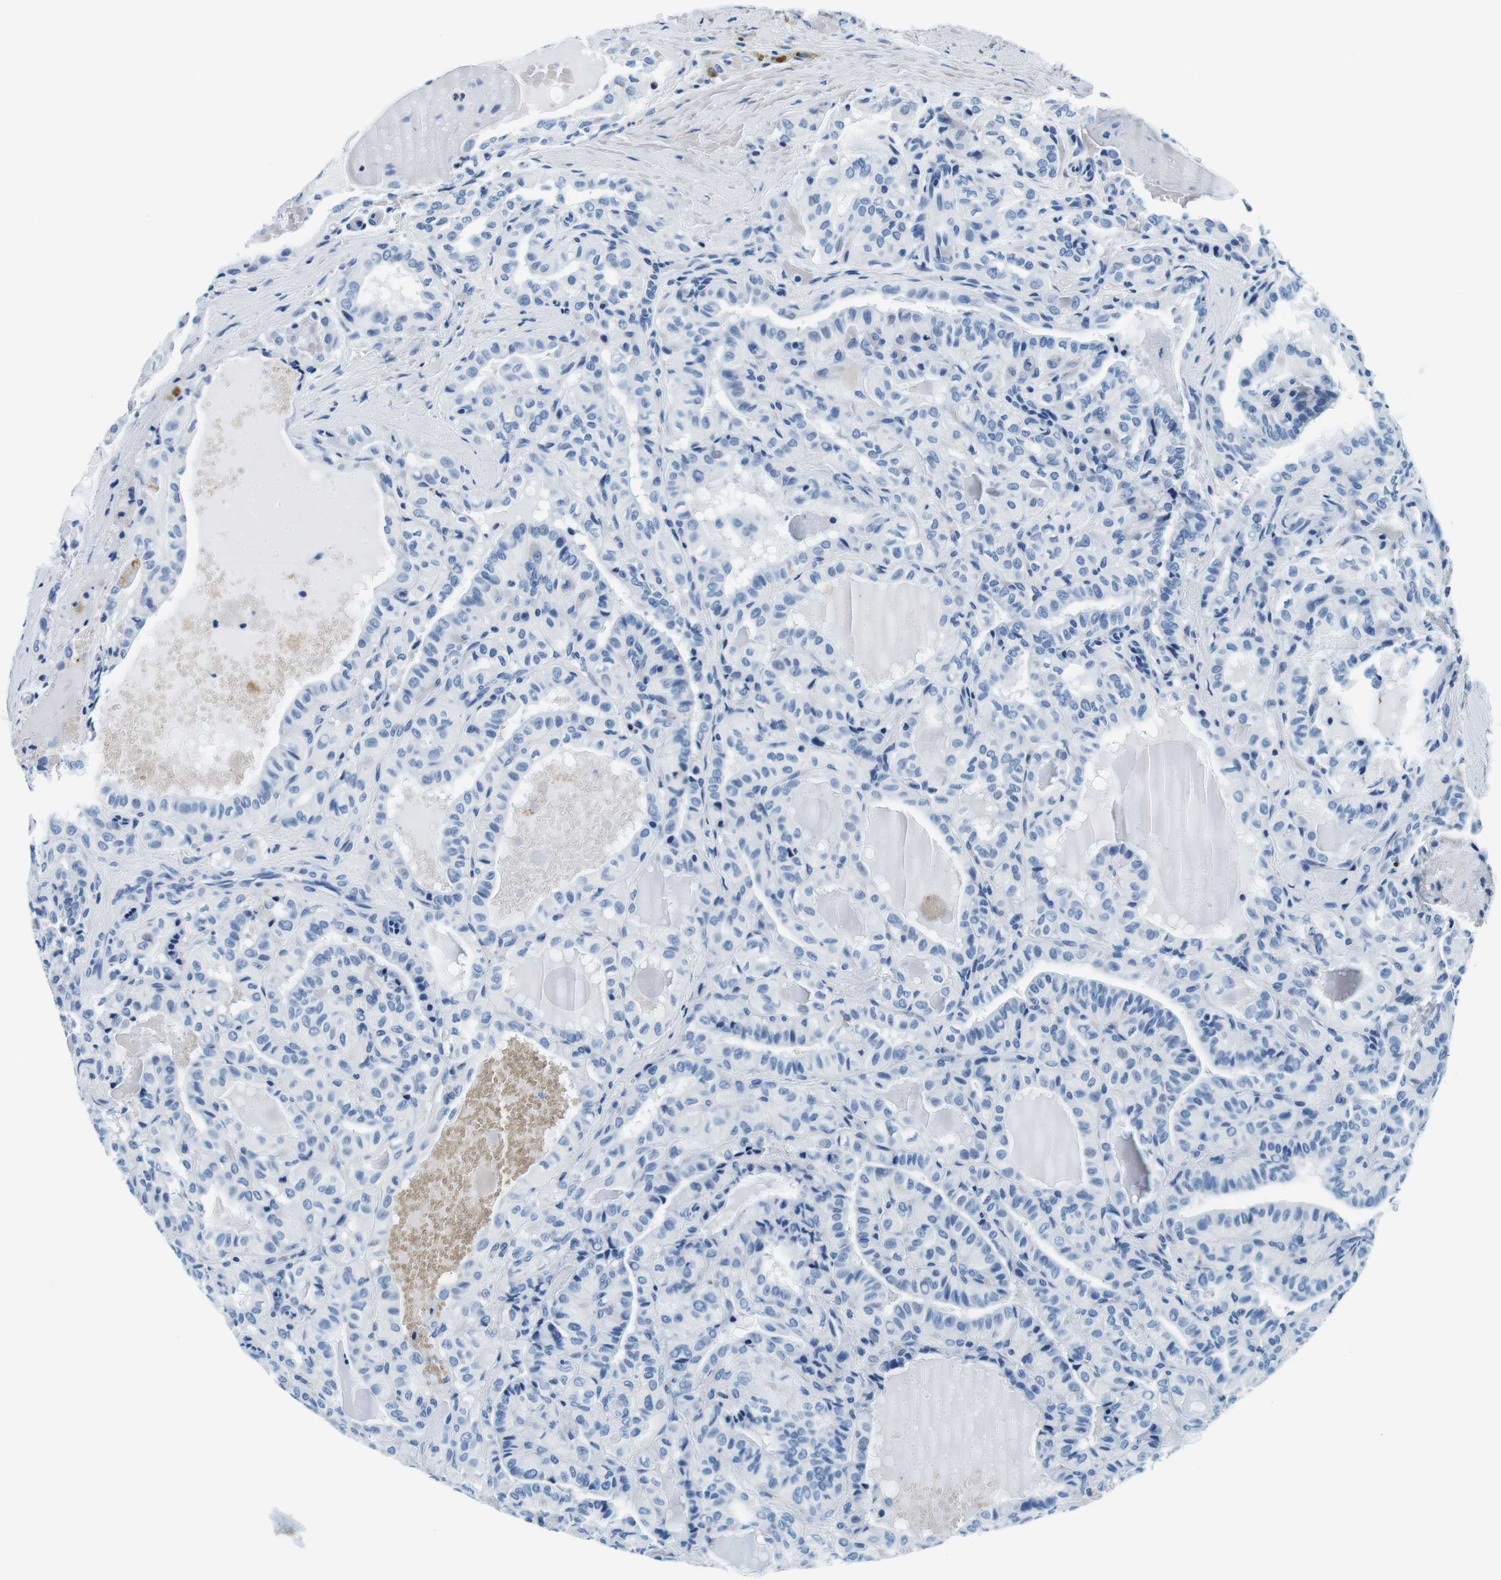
{"staining": {"intensity": "negative", "quantity": "none", "location": "none"}, "tissue": "thyroid cancer", "cell_type": "Tumor cells", "image_type": "cancer", "snomed": [{"axis": "morphology", "description": "Papillary adenocarcinoma, NOS"}, {"axis": "topography", "description": "Thyroid gland"}], "caption": "Immunohistochemistry (IHC) micrograph of neoplastic tissue: human papillary adenocarcinoma (thyroid) stained with DAB exhibits no significant protein staining in tumor cells. Brightfield microscopy of immunohistochemistry stained with DAB (3,3'-diaminobenzidine) (brown) and hematoxylin (blue), captured at high magnification.", "gene": "HLA-DRB1", "patient": {"sex": "male", "age": 77}}